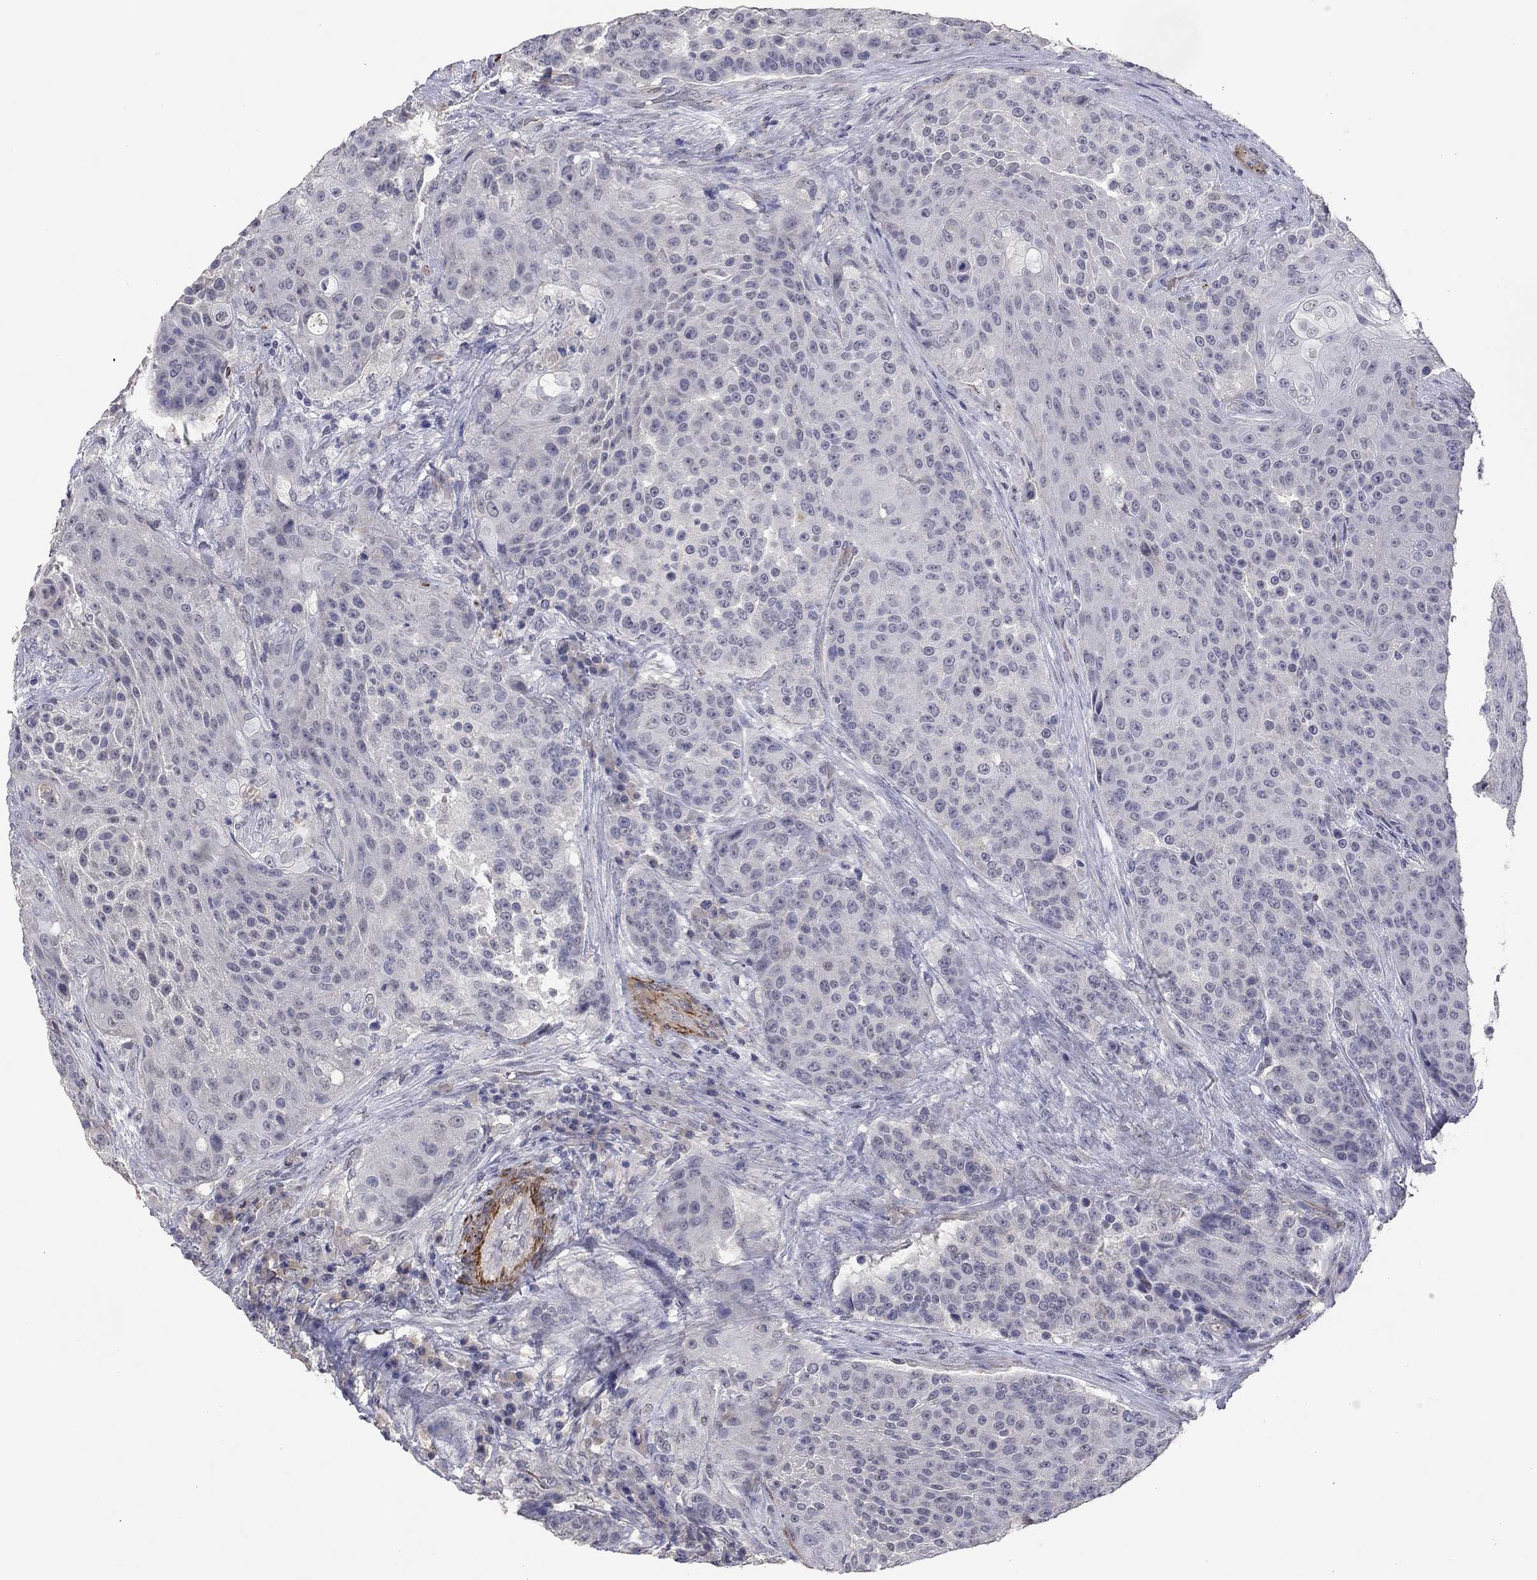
{"staining": {"intensity": "negative", "quantity": "none", "location": "none"}, "tissue": "urothelial cancer", "cell_type": "Tumor cells", "image_type": "cancer", "snomed": [{"axis": "morphology", "description": "Urothelial carcinoma, High grade"}, {"axis": "topography", "description": "Urinary bladder"}], "caption": "This micrograph is of high-grade urothelial carcinoma stained with IHC to label a protein in brown with the nuclei are counter-stained blue. There is no staining in tumor cells. (Stains: DAB (3,3'-diaminobenzidine) immunohistochemistry (IHC) with hematoxylin counter stain, Microscopy: brightfield microscopy at high magnification).", "gene": "IP6K3", "patient": {"sex": "female", "age": 63}}